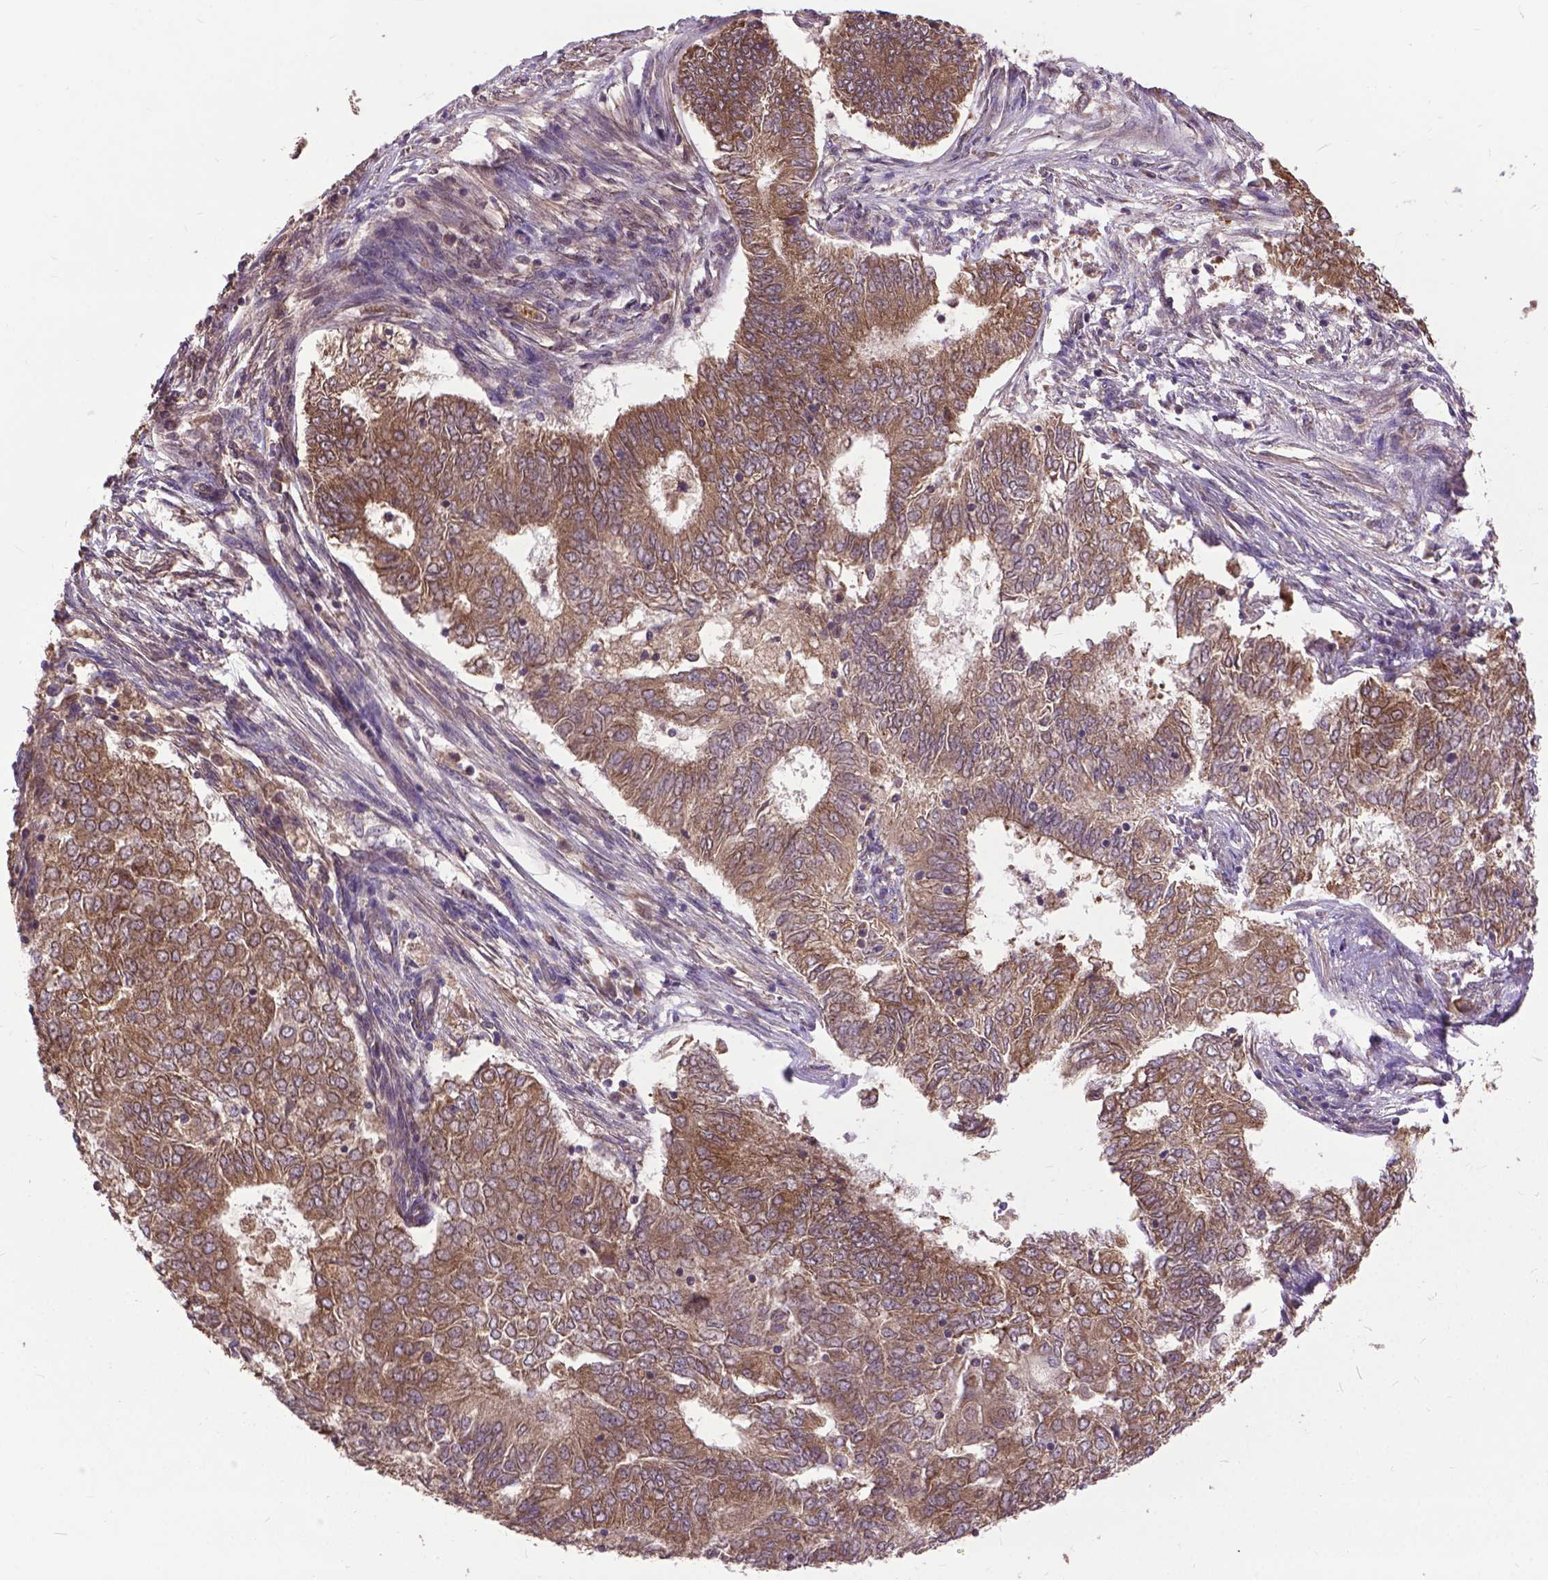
{"staining": {"intensity": "moderate", "quantity": ">75%", "location": "cytoplasmic/membranous"}, "tissue": "endometrial cancer", "cell_type": "Tumor cells", "image_type": "cancer", "snomed": [{"axis": "morphology", "description": "Adenocarcinoma, NOS"}, {"axis": "topography", "description": "Endometrium"}], "caption": "There is medium levels of moderate cytoplasmic/membranous expression in tumor cells of endometrial adenocarcinoma, as demonstrated by immunohistochemical staining (brown color).", "gene": "ZNF616", "patient": {"sex": "female", "age": 62}}